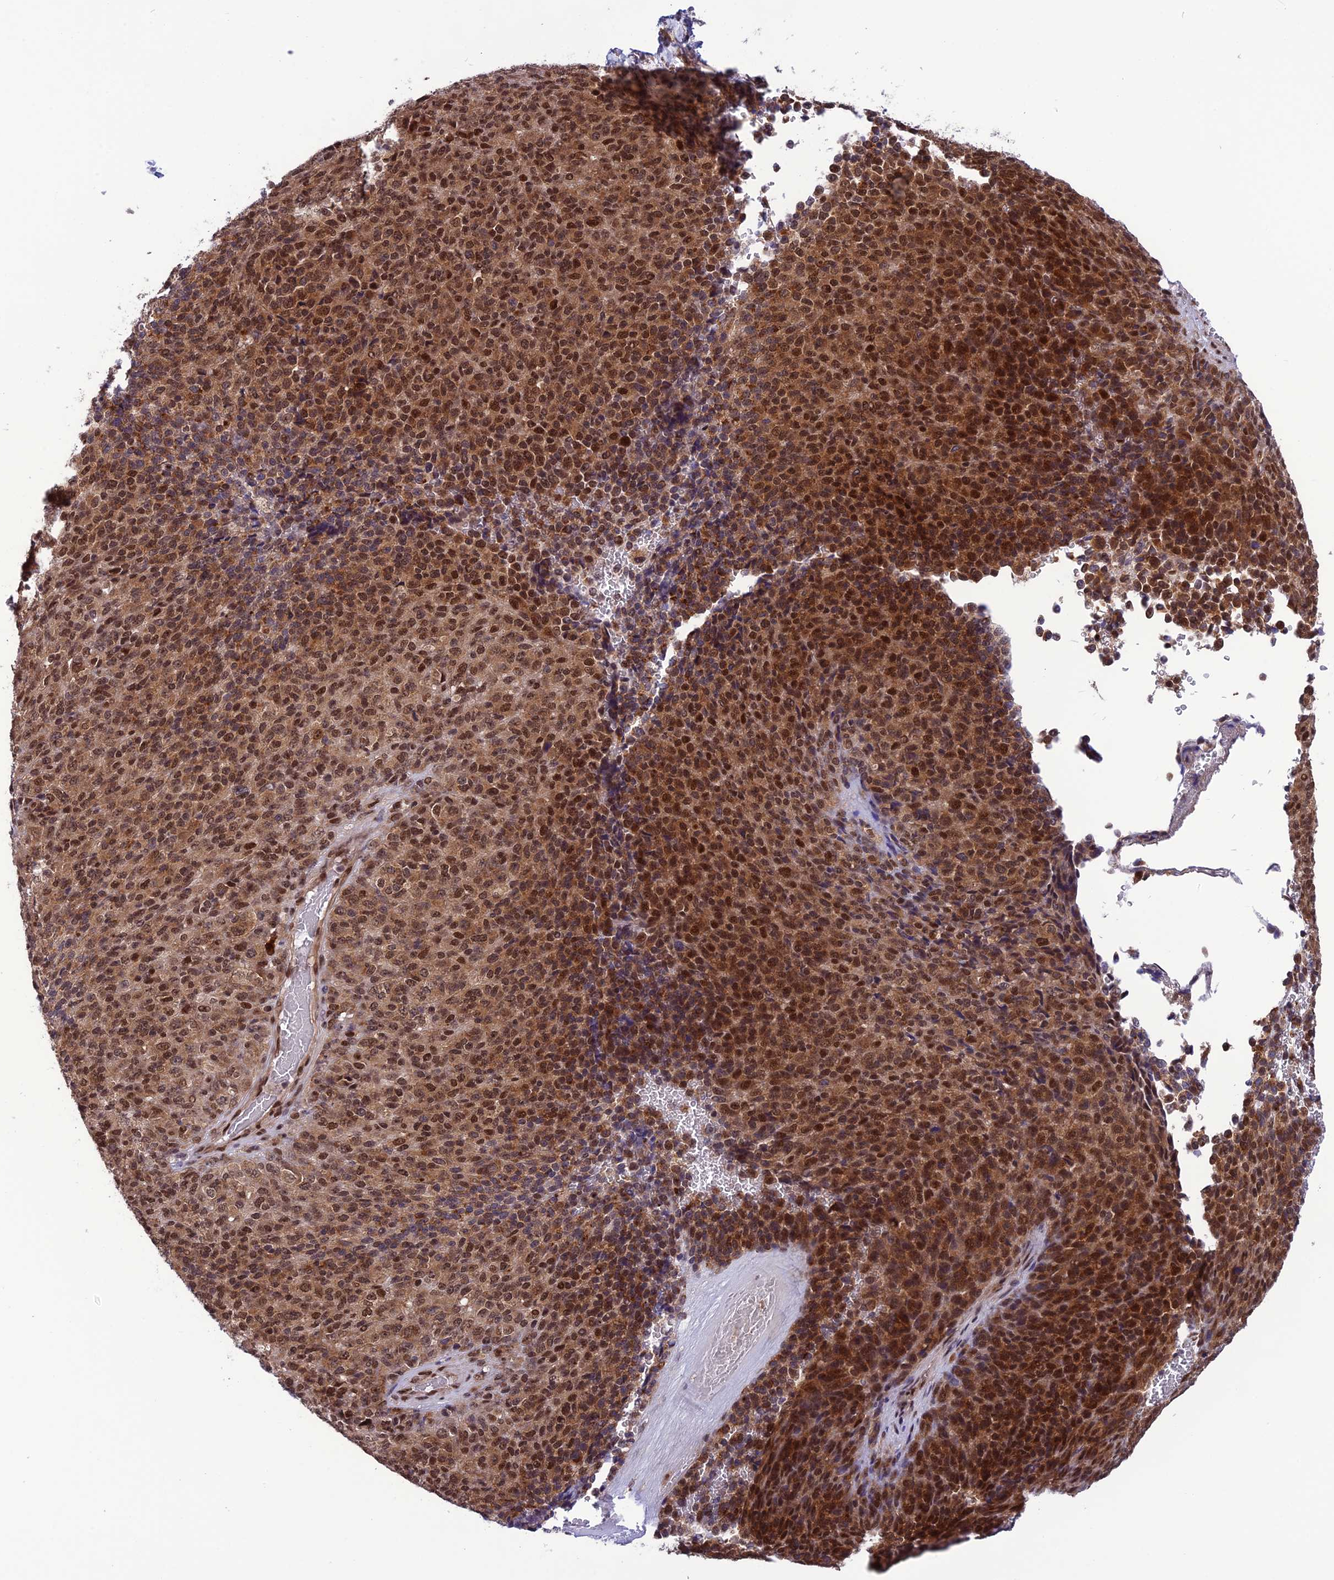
{"staining": {"intensity": "strong", "quantity": ">75%", "location": "cytoplasmic/membranous,nuclear"}, "tissue": "melanoma", "cell_type": "Tumor cells", "image_type": "cancer", "snomed": [{"axis": "morphology", "description": "Malignant melanoma, Metastatic site"}, {"axis": "topography", "description": "Brain"}], "caption": "Tumor cells reveal high levels of strong cytoplasmic/membranous and nuclear positivity in about >75% of cells in malignant melanoma (metastatic site). The protein is stained brown, and the nuclei are stained in blue (DAB IHC with brightfield microscopy, high magnification).", "gene": "RTRAF", "patient": {"sex": "female", "age": 56}}